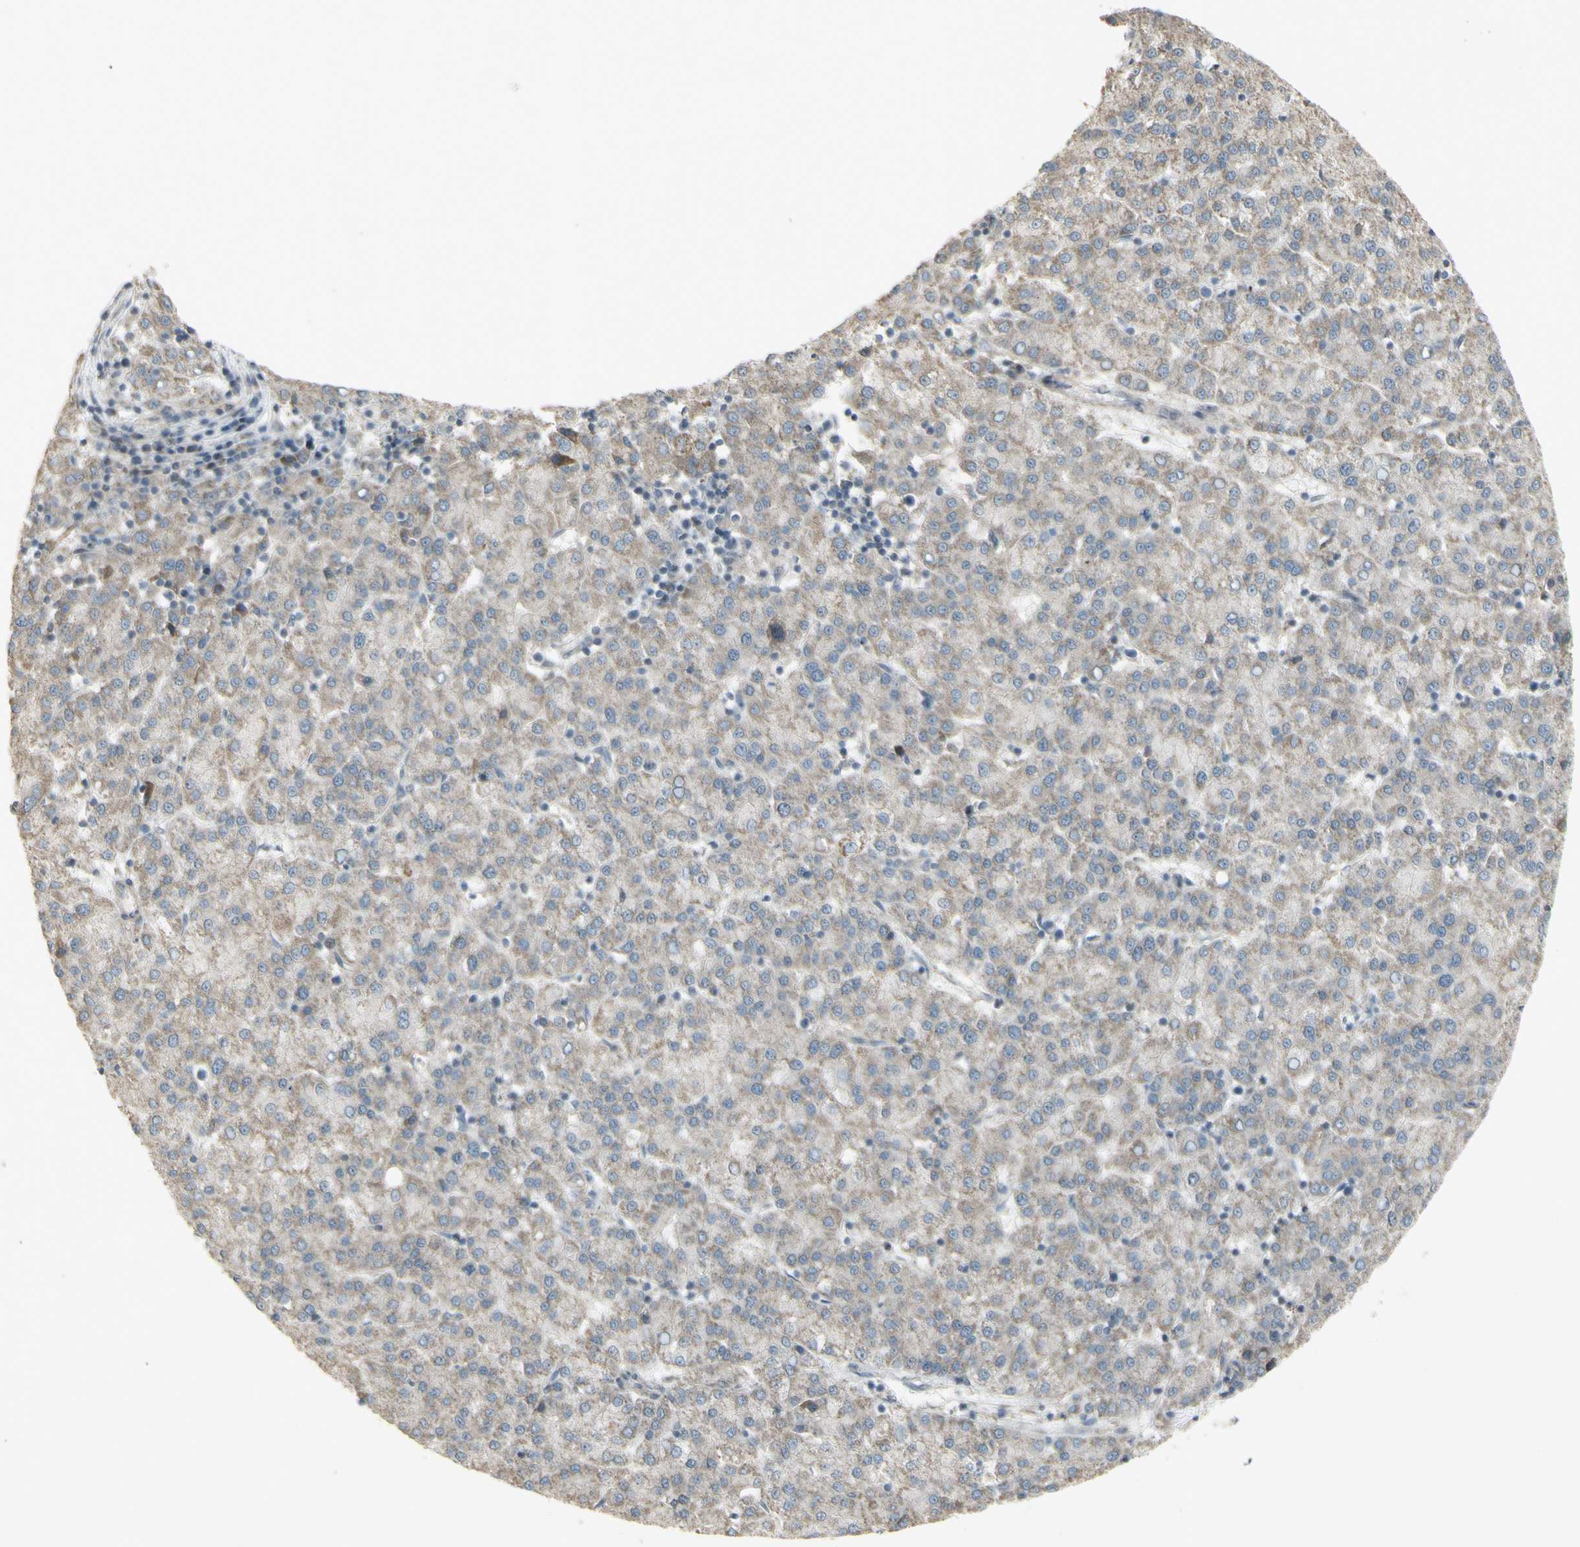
{"staining": {"intensity": "weak", "quantity": ">75%", "location": "cytoplasmic/membranous"}, "tissue": "liver cancer", "cell_type": "Tumor cells", "image_type": "cancer", "snomed": [{"axis": "morphology", "description": "Carcinoma, Hepatocellular, NOS"}, {"axis": "topography", "description": "Liver"}], "caption": "Weak cytoplasmic/membranous staining is identified in about >75% of tumor cells in liver hepatocellular carcinoma.", "gene": "GRAMD1B", "patient": {"sex": "female", "age": 58}}